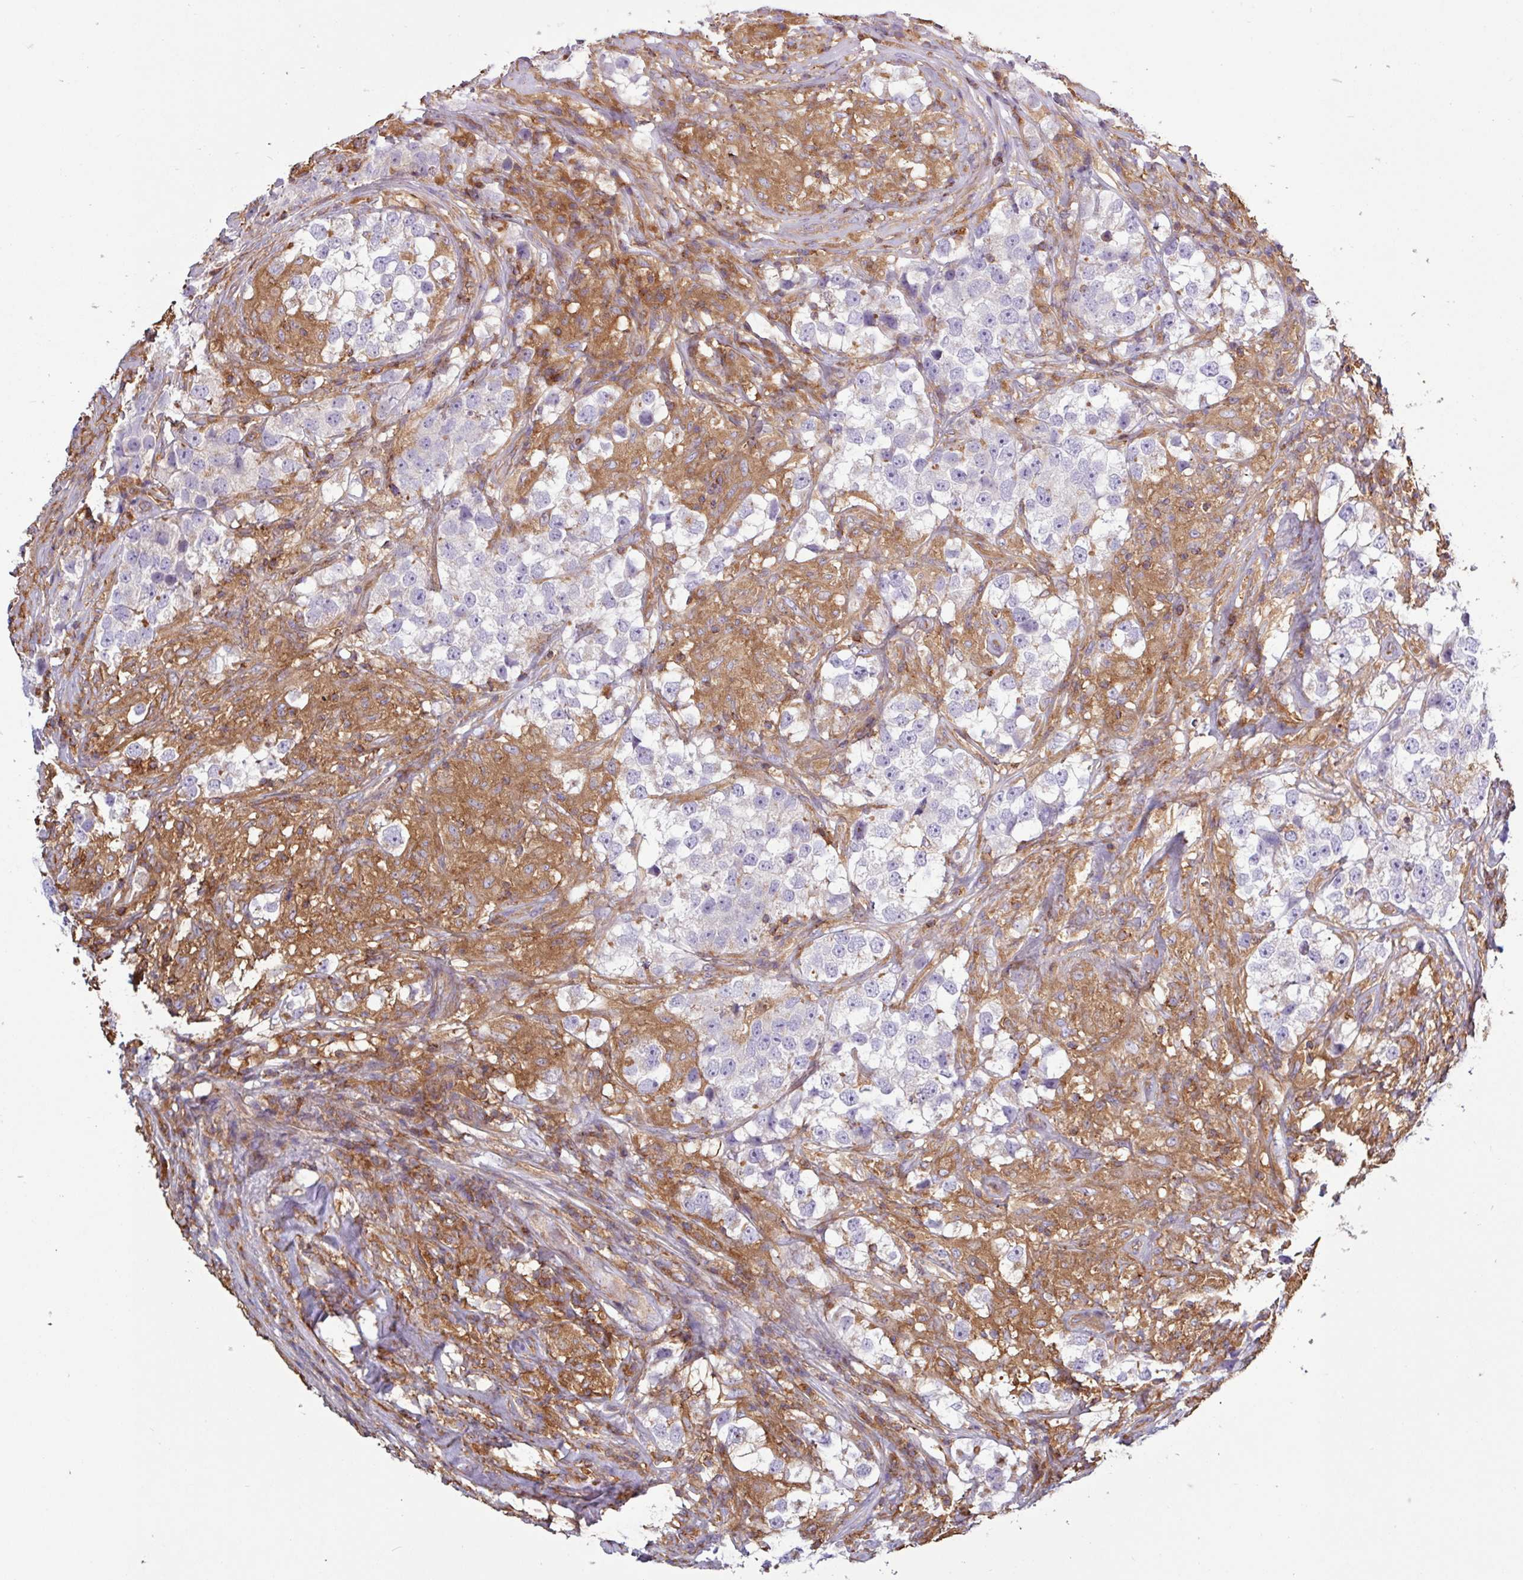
{"staining": {"intensity": "negative", "quantity": "none", "location": "none"}, "tissue": "testis cancer", "cell_type": "Tumor cells", "image_type": "cancer", "snomed": [{"axis": "morphology", "description": "Seminoma, NOS"}, {"axis": "topography", "description": "Testis"}], "caption": "Immunohistochemical staining of testis seminoma reveals no significant expression in tumor cells.", "gene": "ACTR3", "patient": {"sex": "male", "age": 46}}